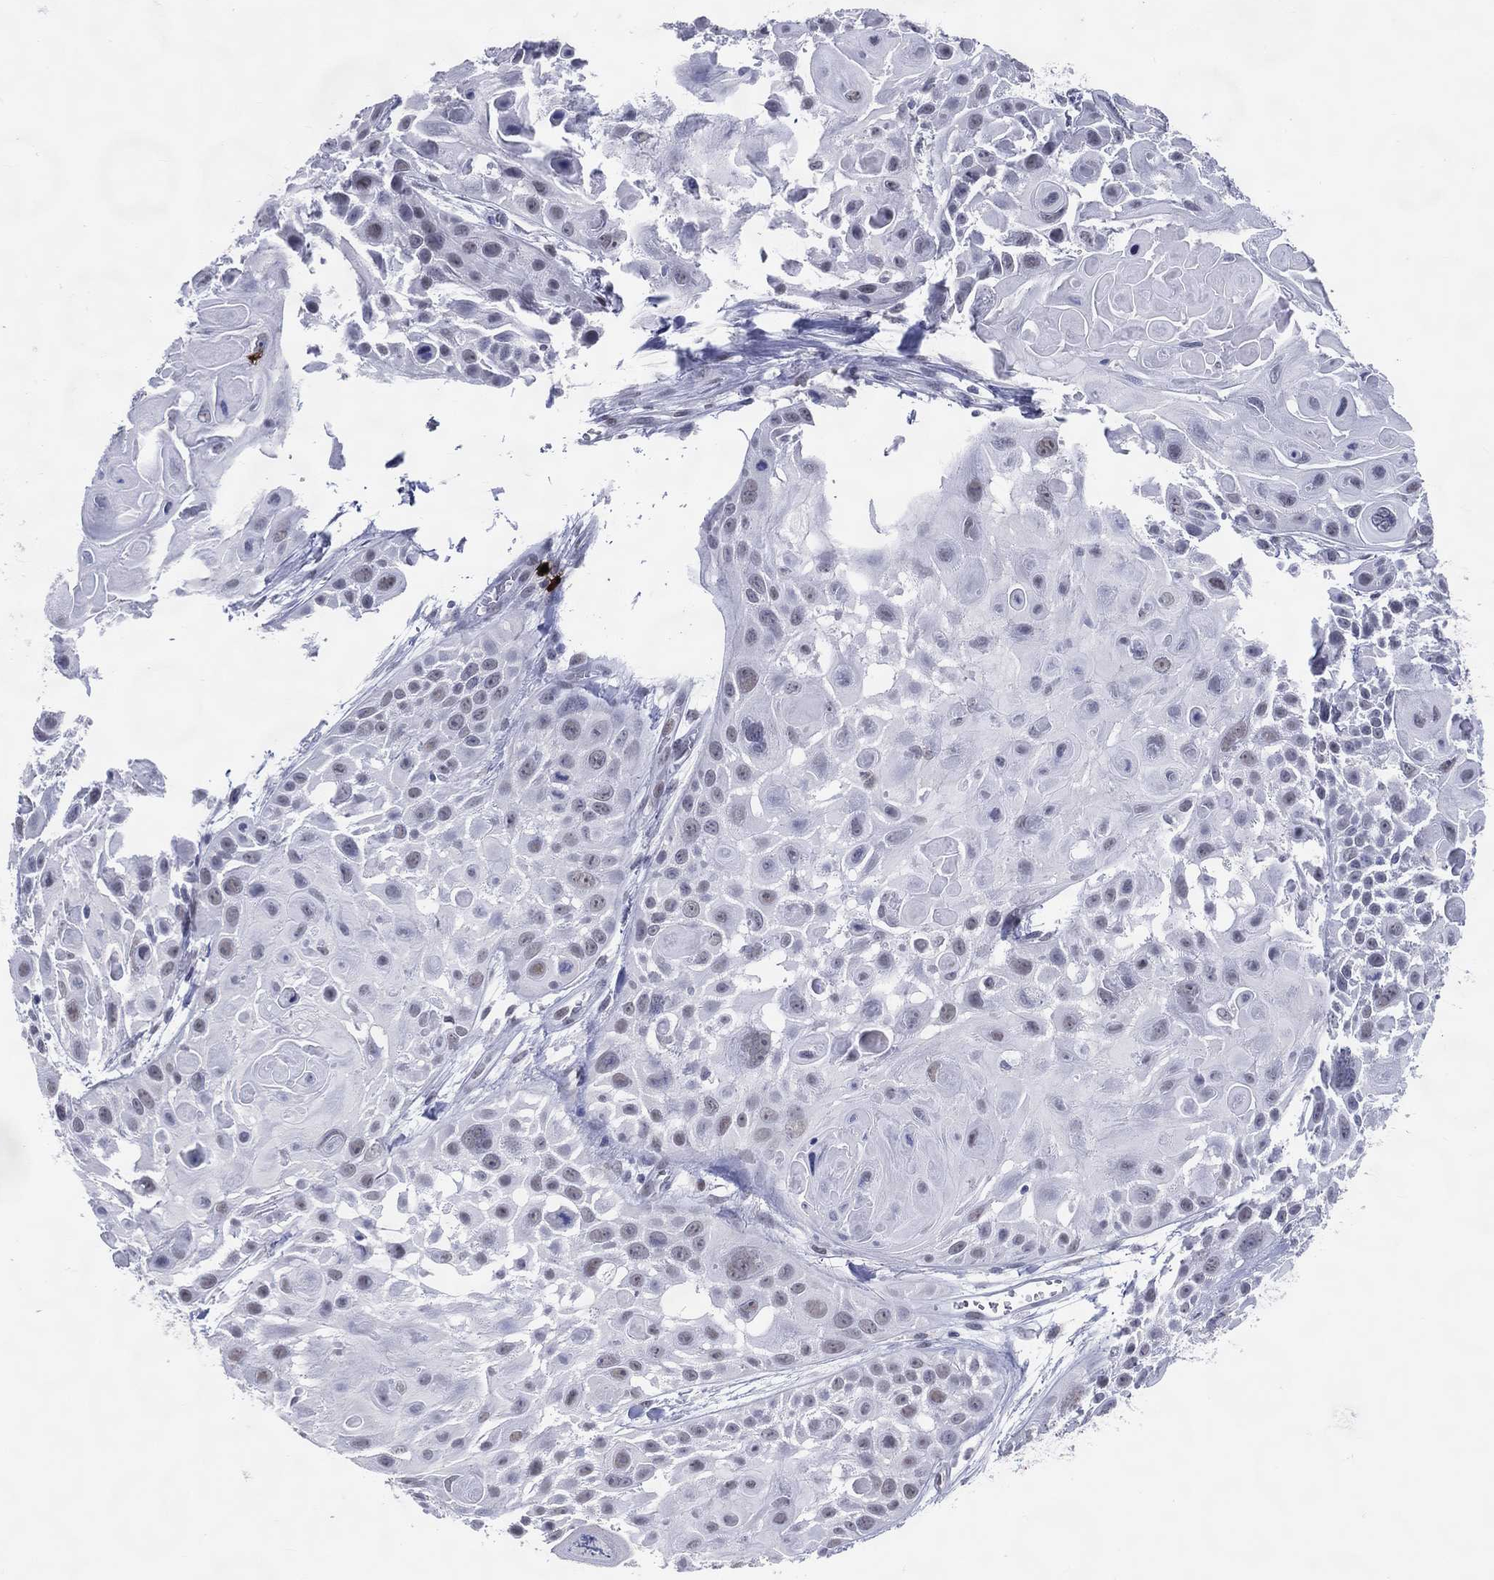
{"staining": {"intensity": "negative", "quantity": "none", "location": "none"}, "tissue": "skin cancer", "cell_type": "Tumor cells", "image_type": "cancer", "snomed": [{"axis": "morphology", "description": "Squamous cell carcinoma, NOS"}, {"axis": "topography", "description": "Skin"}, {"axis": "topography", "description": "Anal"}], "caption": "An immunohistochemistry (IHC) image of squamous cell carcinoma (skin) is shown. There is no staining in tumor cells of squamous cell carcinoma (skin).", "gene": "CFAP58", "patient": {"sex": "female", "age": 75}}